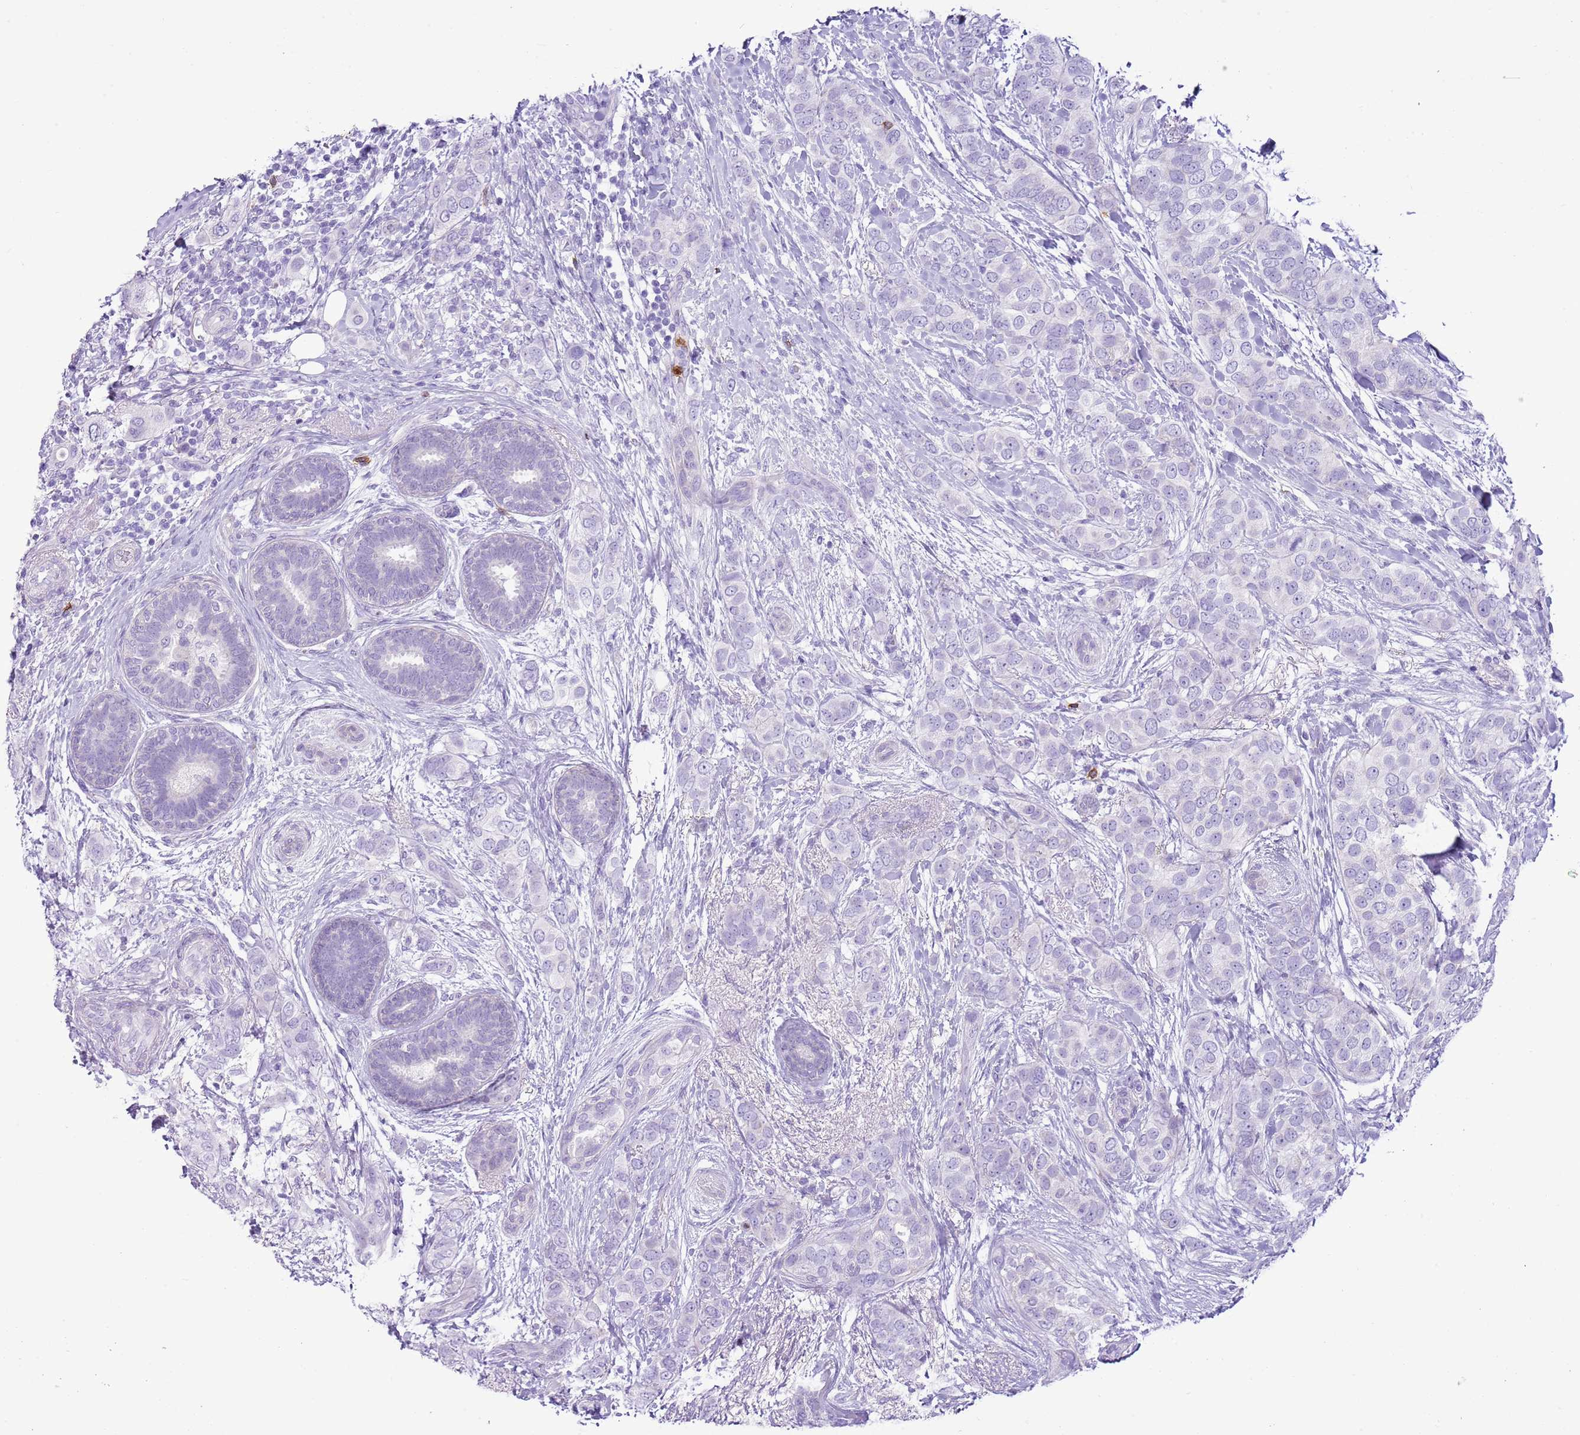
{"staining": {"intensity": "negative", "quantity": "none", "location": "none"}, "tissue": "breast cancer", "cell_type": "Tumor cells", "image_type": "cancer", "snomed": [{"axis": "morphology", "description": "Lobular carcinoma"}, {"axis": "topography", "description": "Breast"}], "caption": "A micrograph of breast lobular carcinoma stained for a protein demonstrates no brown staining in tumor cells.", "gene": "CD177", "patient": {"sex": "female", "age": 51}}